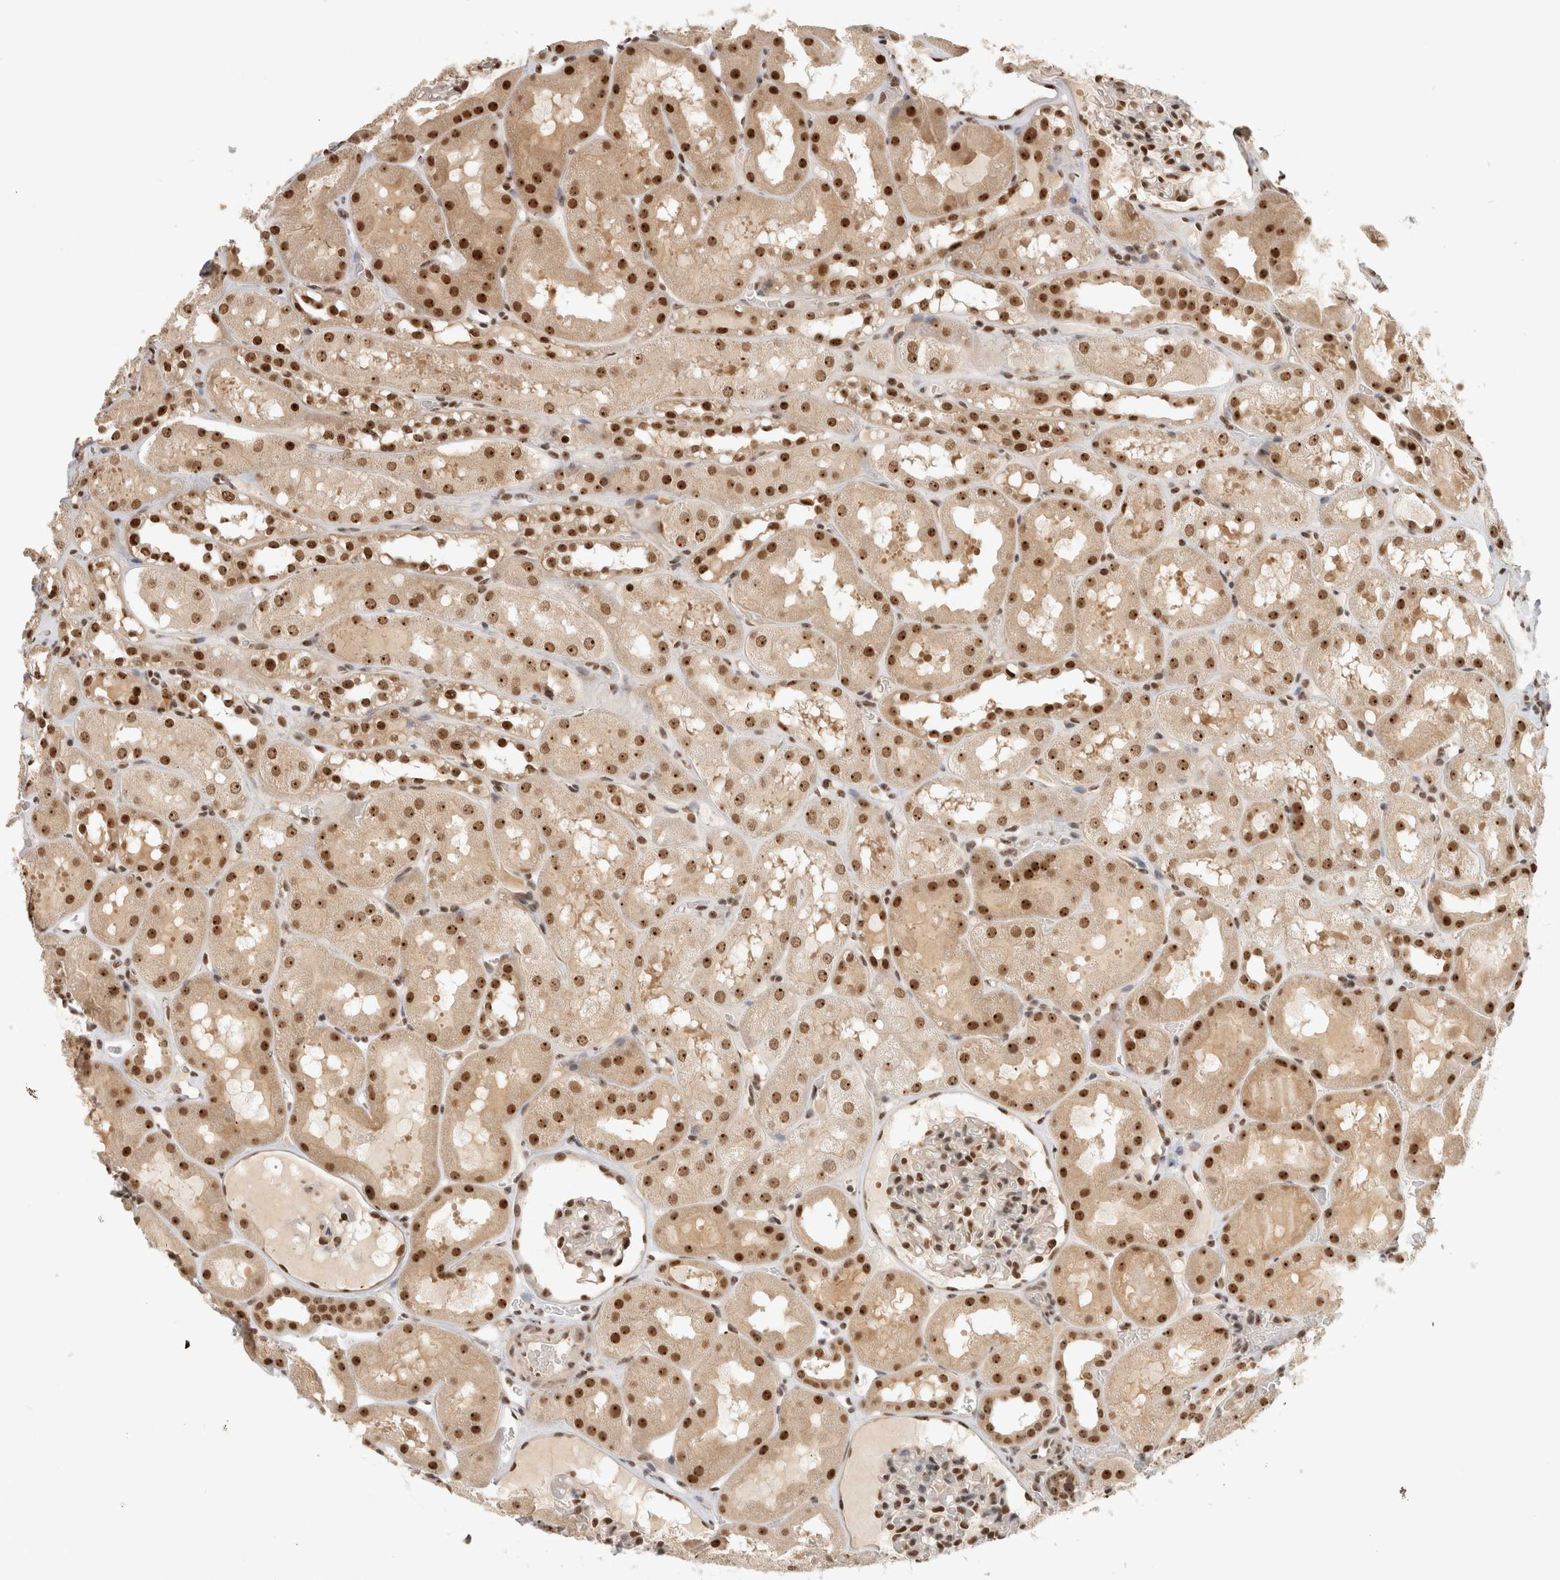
{"staining": {"intensity": "moderate", "quantity": ">75%", "location": "nuclear"}, "tissue": "kidney", "cell_type": "Cells in glomeruli", "image_type": "normal", "snomed": [{"axis": "morphology", "description": "Normal tissue, NOS"}, {"axis": "topography", "description": "Kidney"}, {"axis": "topography", "description": "Urinary bladder"}], "caption": "This micrograph shows IHC staining of unremarkable human kidney, with medium moderate nuclear positivity in about >75% of cells in glomeruli.", "gene": "EBNA1BP2", "patient": {"sex": "male", "age": 16}}